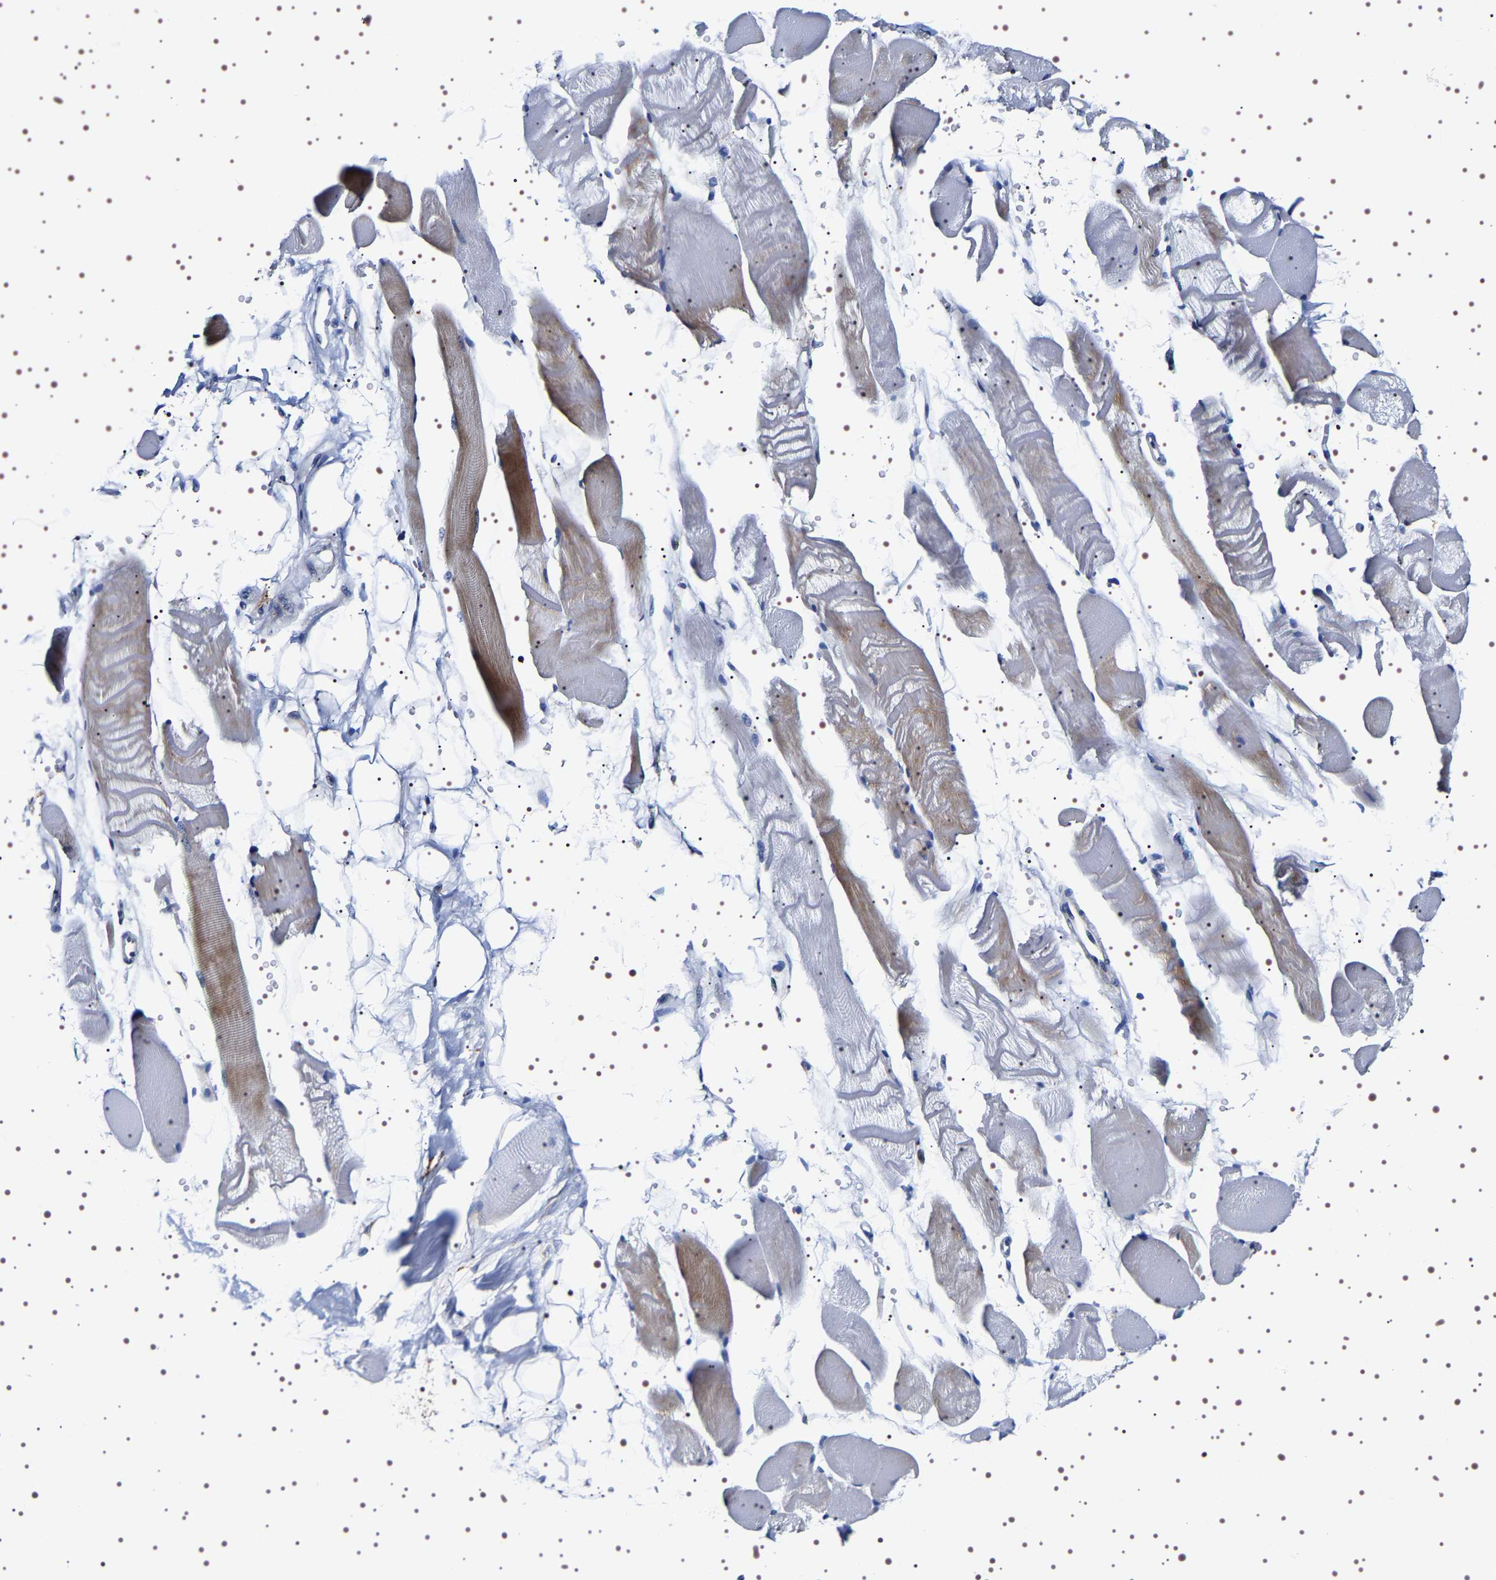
{"staining": {"intensity": "moderate", "quantity": "<25%", "location": "cytoplasmic/membranous"}, "tissue": "skeletal muscle", "cell_type": "Myocytes", "image_type": "normal", "snomed": [{"axis": "morphology", "description": "Normal tissue, NOS"}, {"axis": "topography", "description": "Skeletal muscle"}, {"axis": "topography", "description": "Peripheral nerve tissue"}], "caption": "Immunohistochemistry photomicrograph of benign human skeletal muscle stained for a protein (brown), which displays low levels of moderate cytoplasmic/membranous expression in approximately <25% of myocytes.", "gene": "SQLE", "patient": {"sex": "female", "age": 84}}